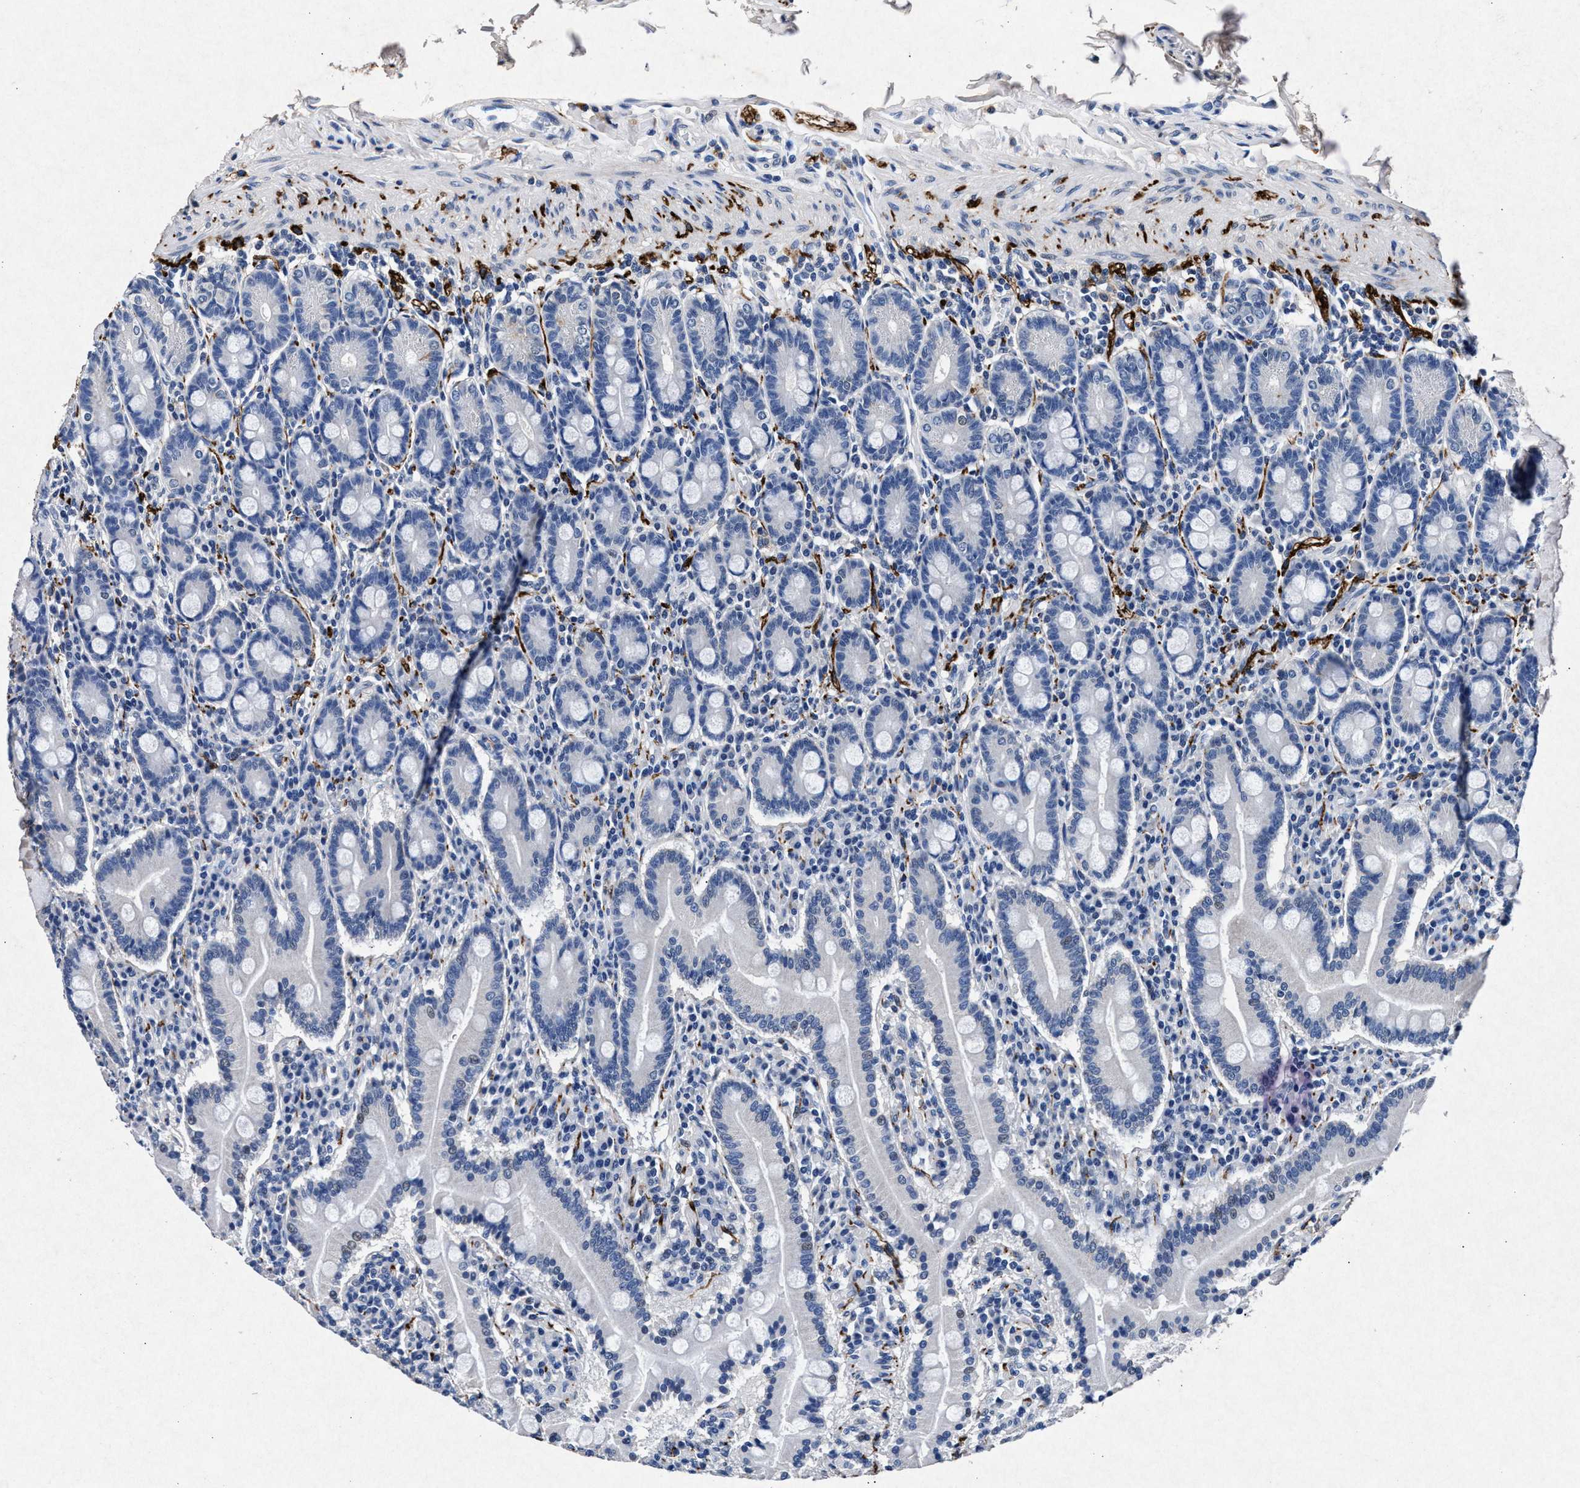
{"staining": {"intensity": "strong", "quantity": "25%-75%", "location": "cytoplasmic/membranous"}, "tissue": "duodenum", "cell_type": "Glandular cells", "image_type": "normal", "snomed": [{"axis": "morphology", "description": "Normal tissue, NOS"}, {"axis": "topography", "description": "Duodenum"}], "caption": "This micrograph exhibits unremarkable duodenum stained with immunohistochemistry to label a protein in brown. The cytoplasmic/membranous of glandular cells show strong positivity for the protein. Nuclei are counter-stained blue.", "gene": "MAP6", "patient": {"sex": "male", "age": 50}}